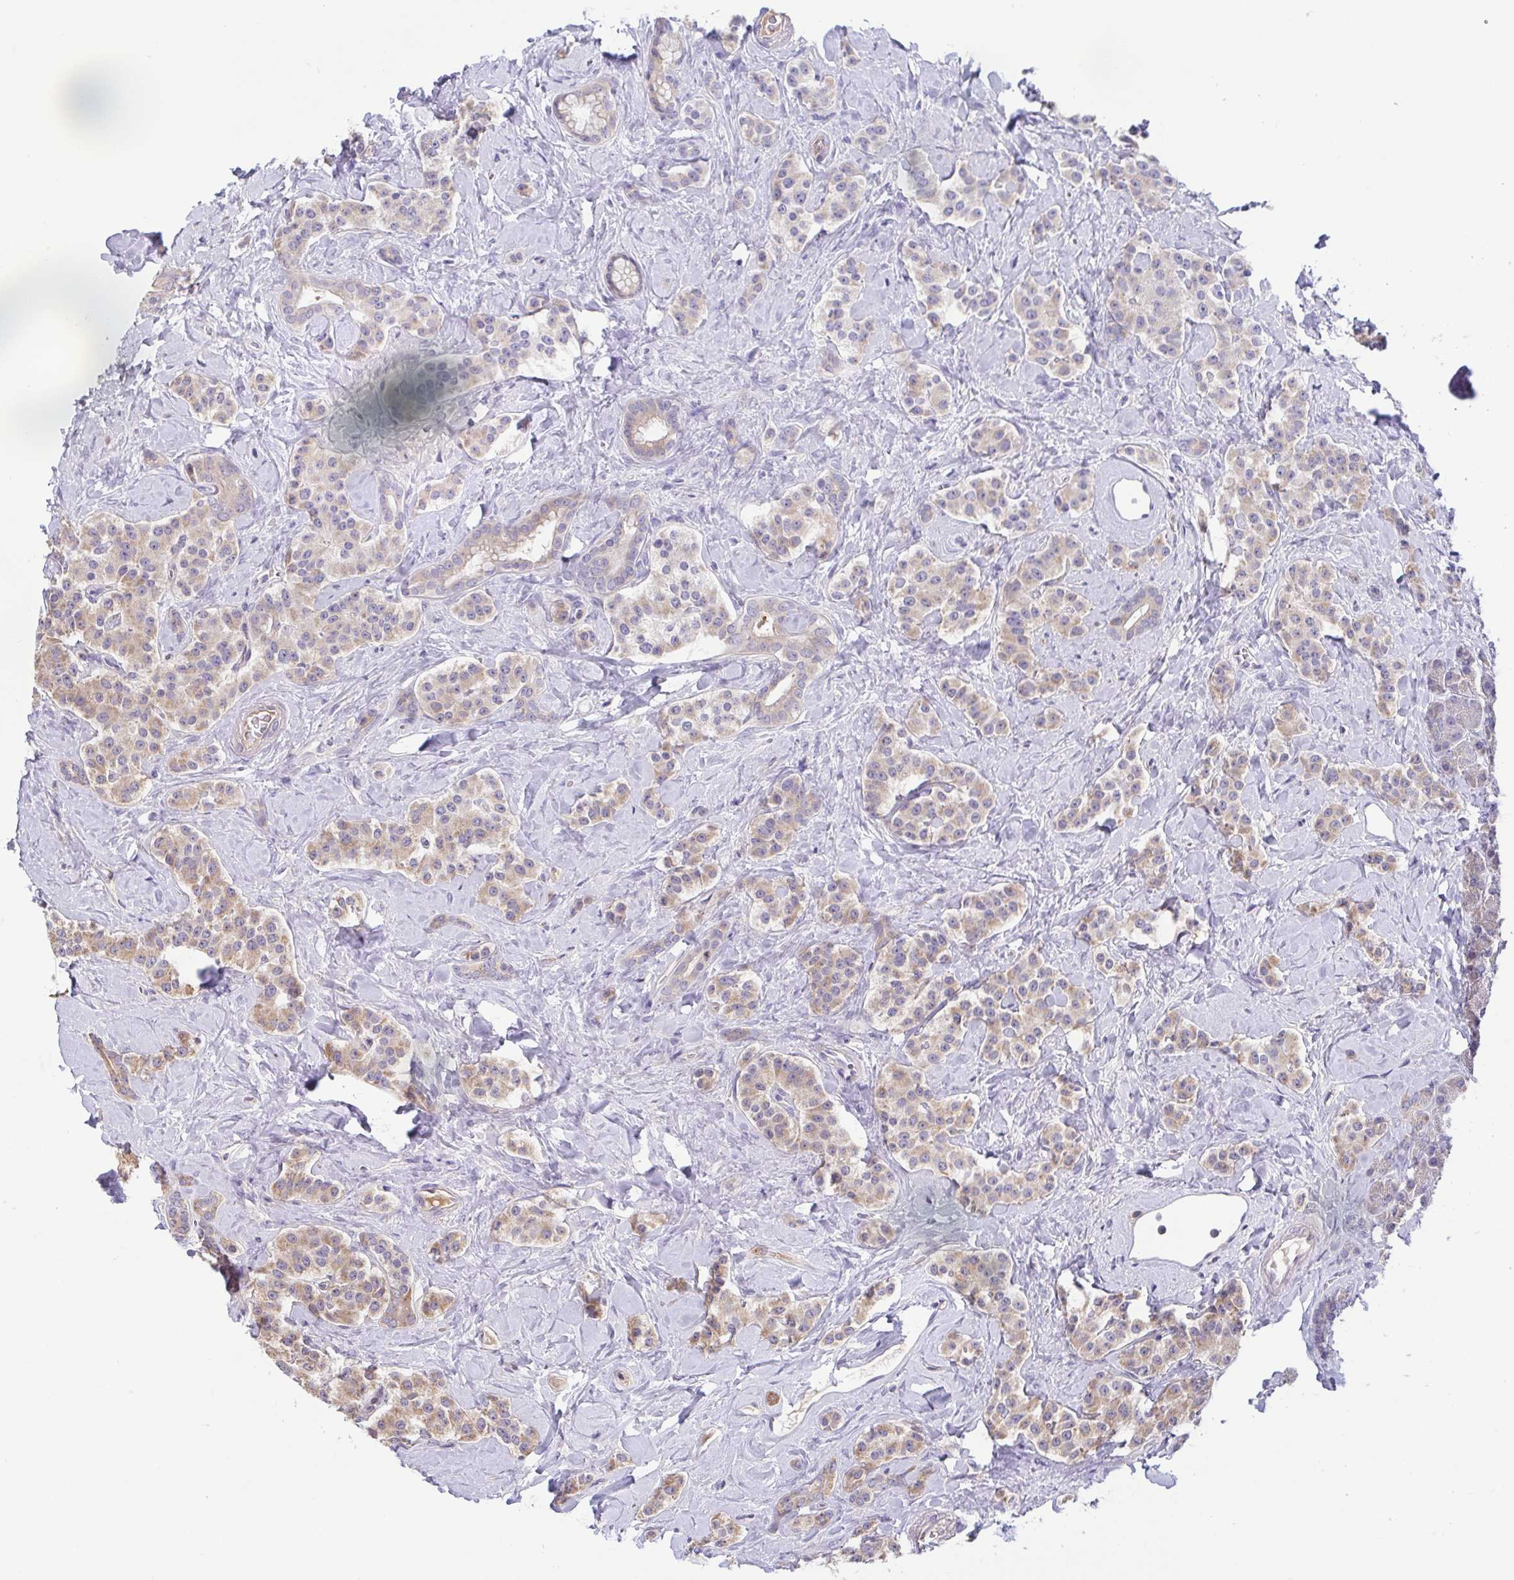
{"staining": {"intensity": "weak", "quantity": ">75%", "location": "cytoplasmic/membranous"}, "tissue": "carcinoid", "cell_type": "Tumor cells", "image_type": "cancer", "snomed": [{"axis": "morphology", "description": "Normal tissue, NOS"}, {"axis": "morphology", "description": "Carcinoid, malignant, NOS"}, {"axis": "topography", "description": "Pancreas"}], "caption": "An immunohistochemistry histopathology image of neoplastic tissue is shown. Protein staining in brown labels weak cytoplasmic/membranous positivity in carcinoid within tumor cells.", "gene": "OSBPL7", "patient": {"sex": "male", "age": 36}}